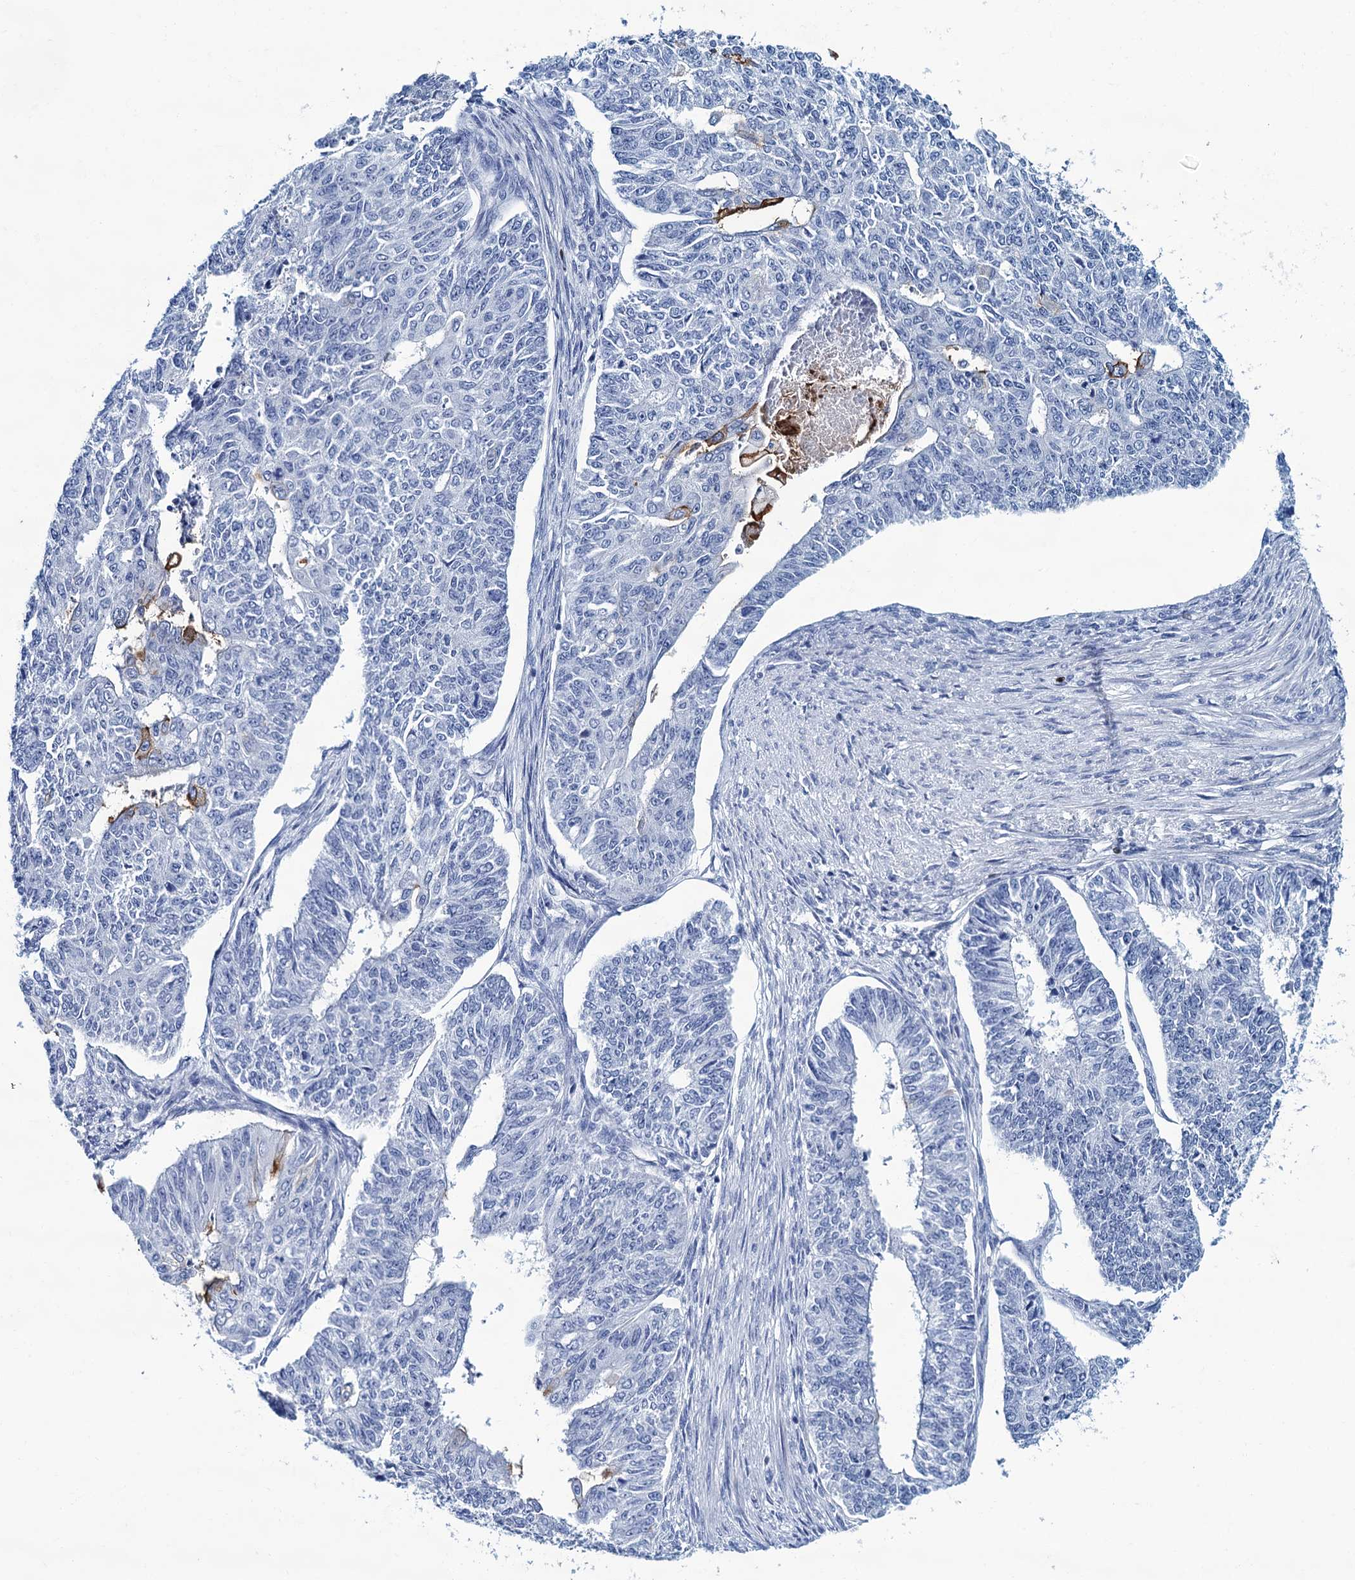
{"staining": {"intensity": "negative", "quantity": "none", "location": "none"}, "tissue": "endometrial cancer", "cell_type": "Tumor cells", "image_type": "cancer", "snomed": [{"axis": "morphology", "description": "Adenocarcinoma, NOS"}, {"axis": "topography", "description": "Endometrium"}], "caption": "This is a image of immunohistochemistry (IHC) staining of endometrial cancer (adenocarcinoma), which shows no expression in tumor cells.", "gene": "RHCG", "patient": {"sex": "female", "age": 32}}